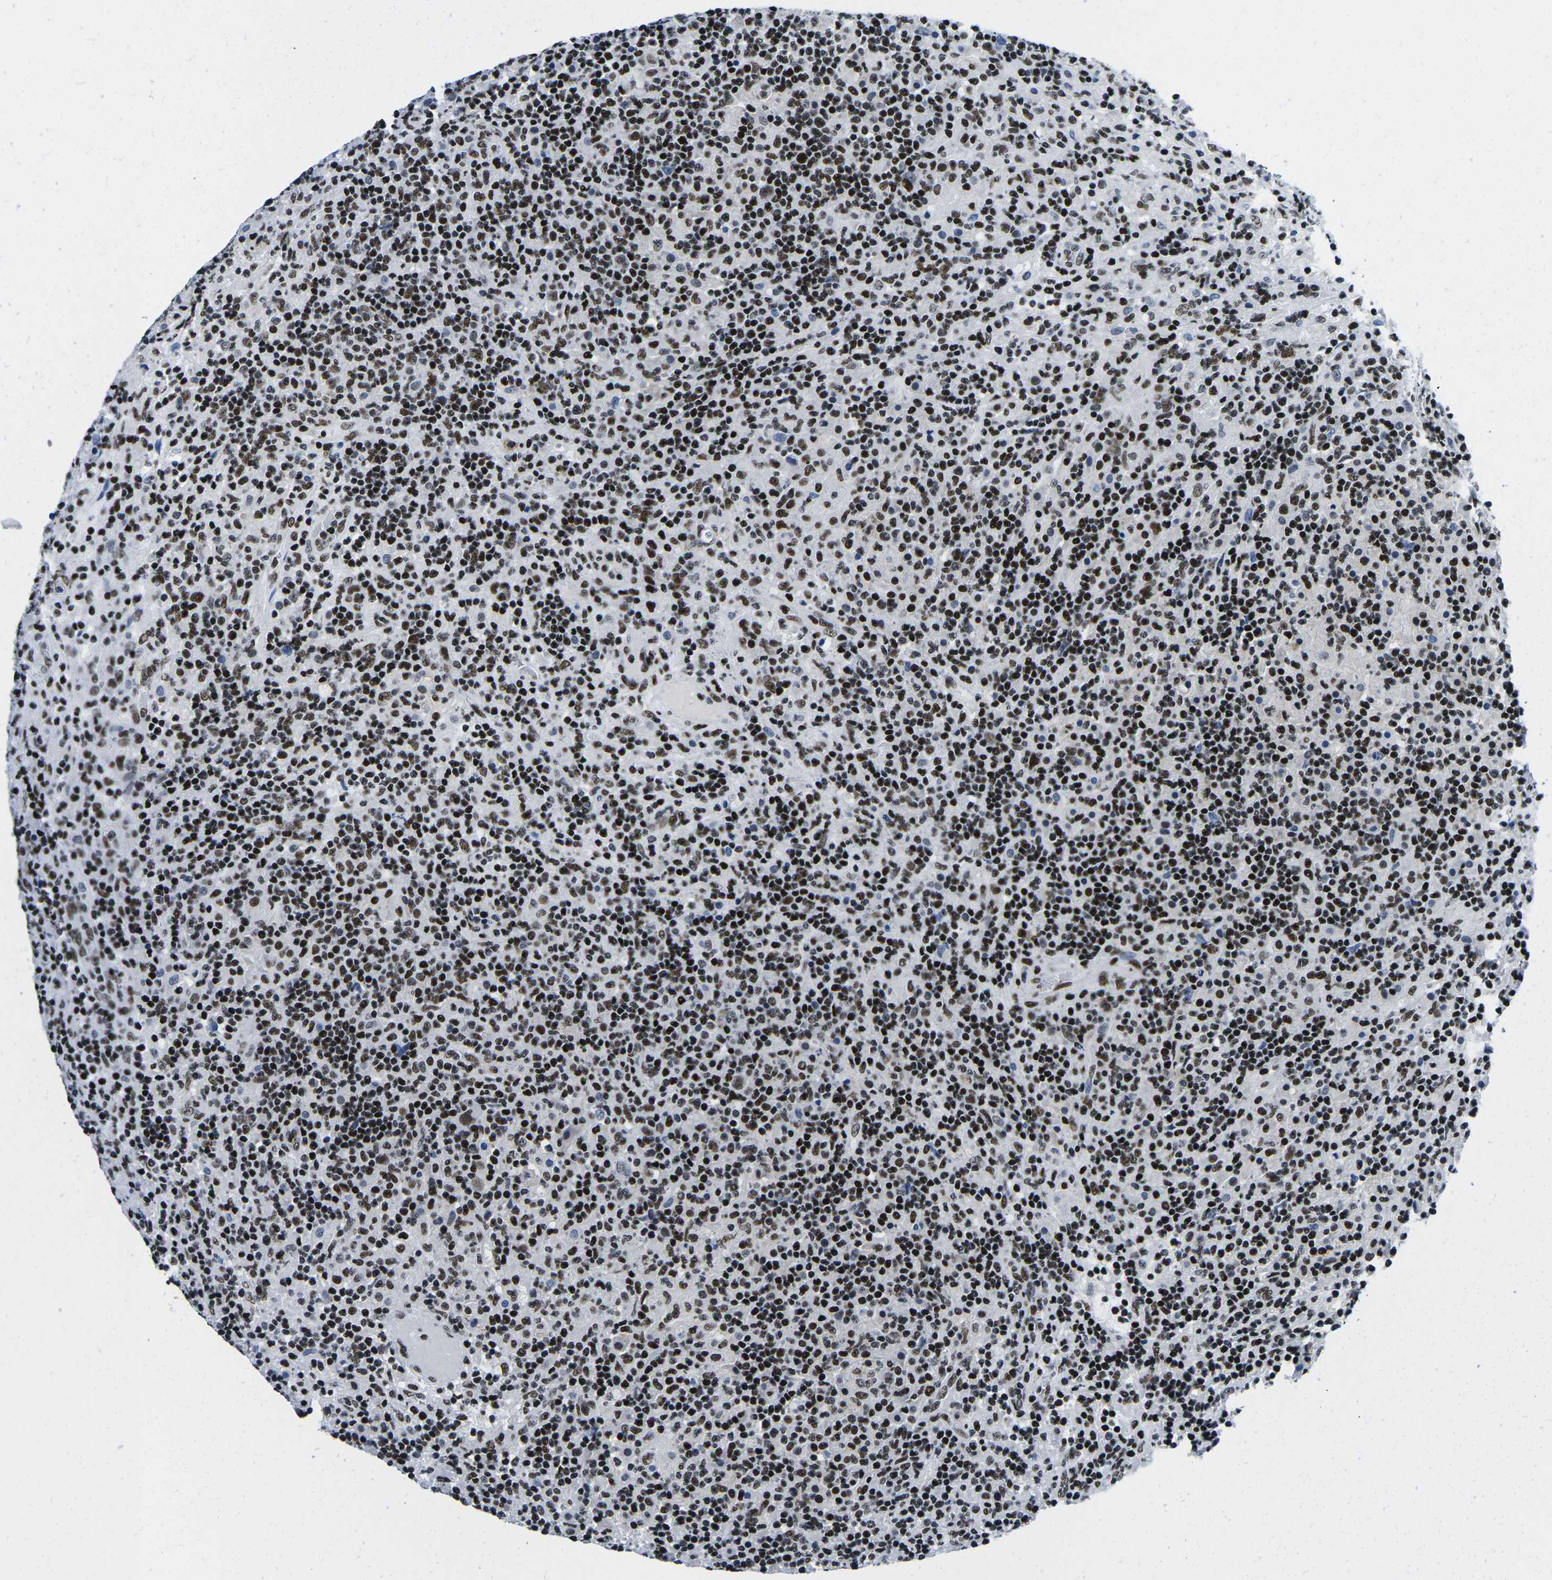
{"staining": {"intensity": "moderate", "quantity": ">75%", "location": "nuclear"}, "tissue": "lymphoma", "cell_type": "Tumor cells", "image_type": "cancer", "snomed": [{"axis": "morphology", "description": "Hodgkin's disease, NOS"}, {"axis": "topography", "description": "Lymph node"}], "caption": "A high-resolution histopathology image shows immunohistochemistry staining of Hodgkin's disease, which shows moderate nuclear expression in approximately >75% of tumor cells.", "gene": "ATF1", "patient": {"sex": "male", "age": 70}}